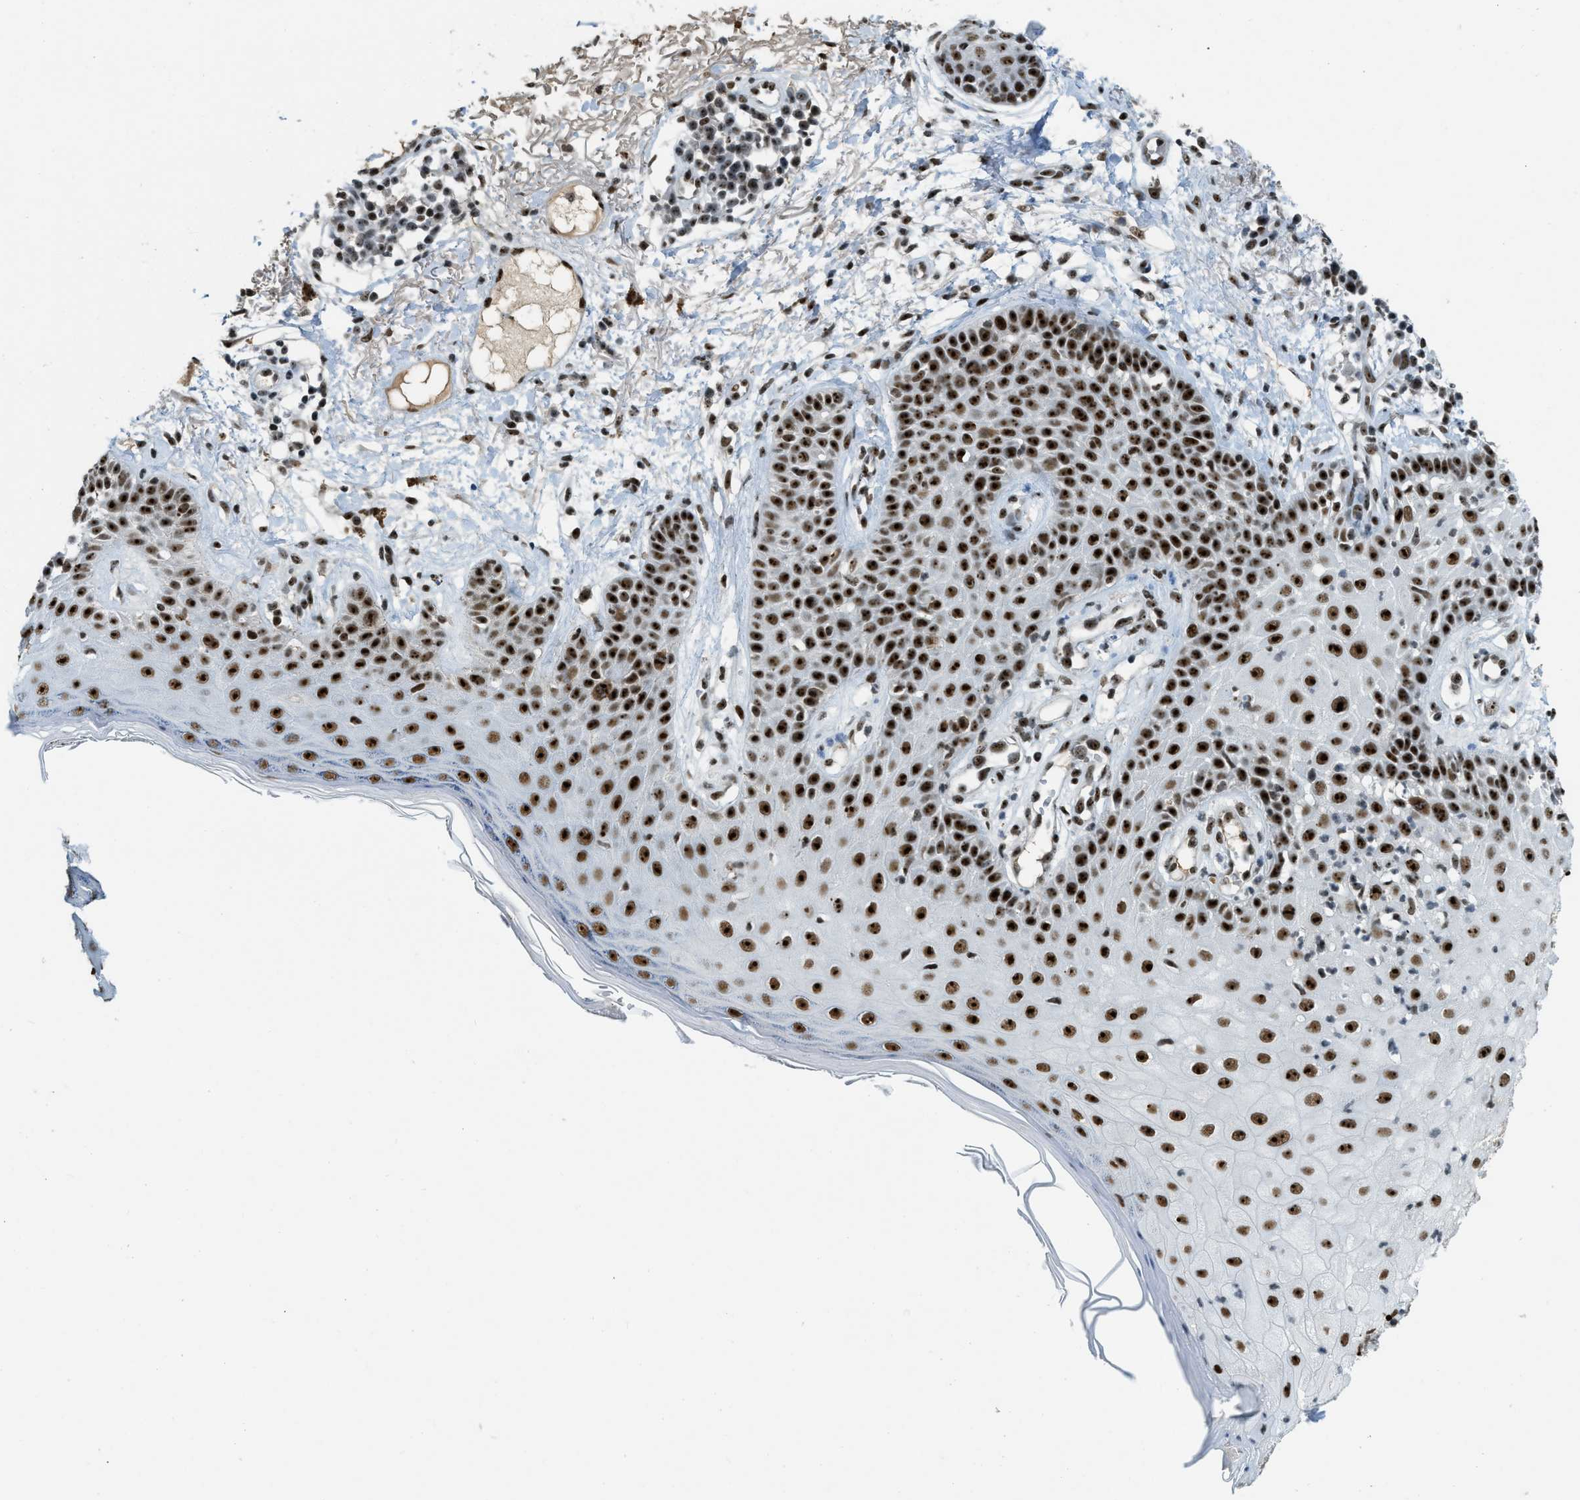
{"staining": {"intensity": "strong", "quantity": ">75%", "location": "nuclear"}, "tissue": "skin cancer", "cell_type": "Tumor cells", "image_type": "cancer", "snomed": [{"axis": "morphology", "description": "Normal tissue, NOS"}, {"axis": "morphology", "description": "Basal cell carcinoma"}, {"axis": "topography", "description": "Skin"}], "caption": "DAB (3,3'-diaminobenzidine) immunohistochemical staining of human skin basal cell carcinoma displays strong nuclear protein expression in approximately >75% of tumor cells.", "gene": "URB1", "patient": {"sex": "male", "age": 79}}